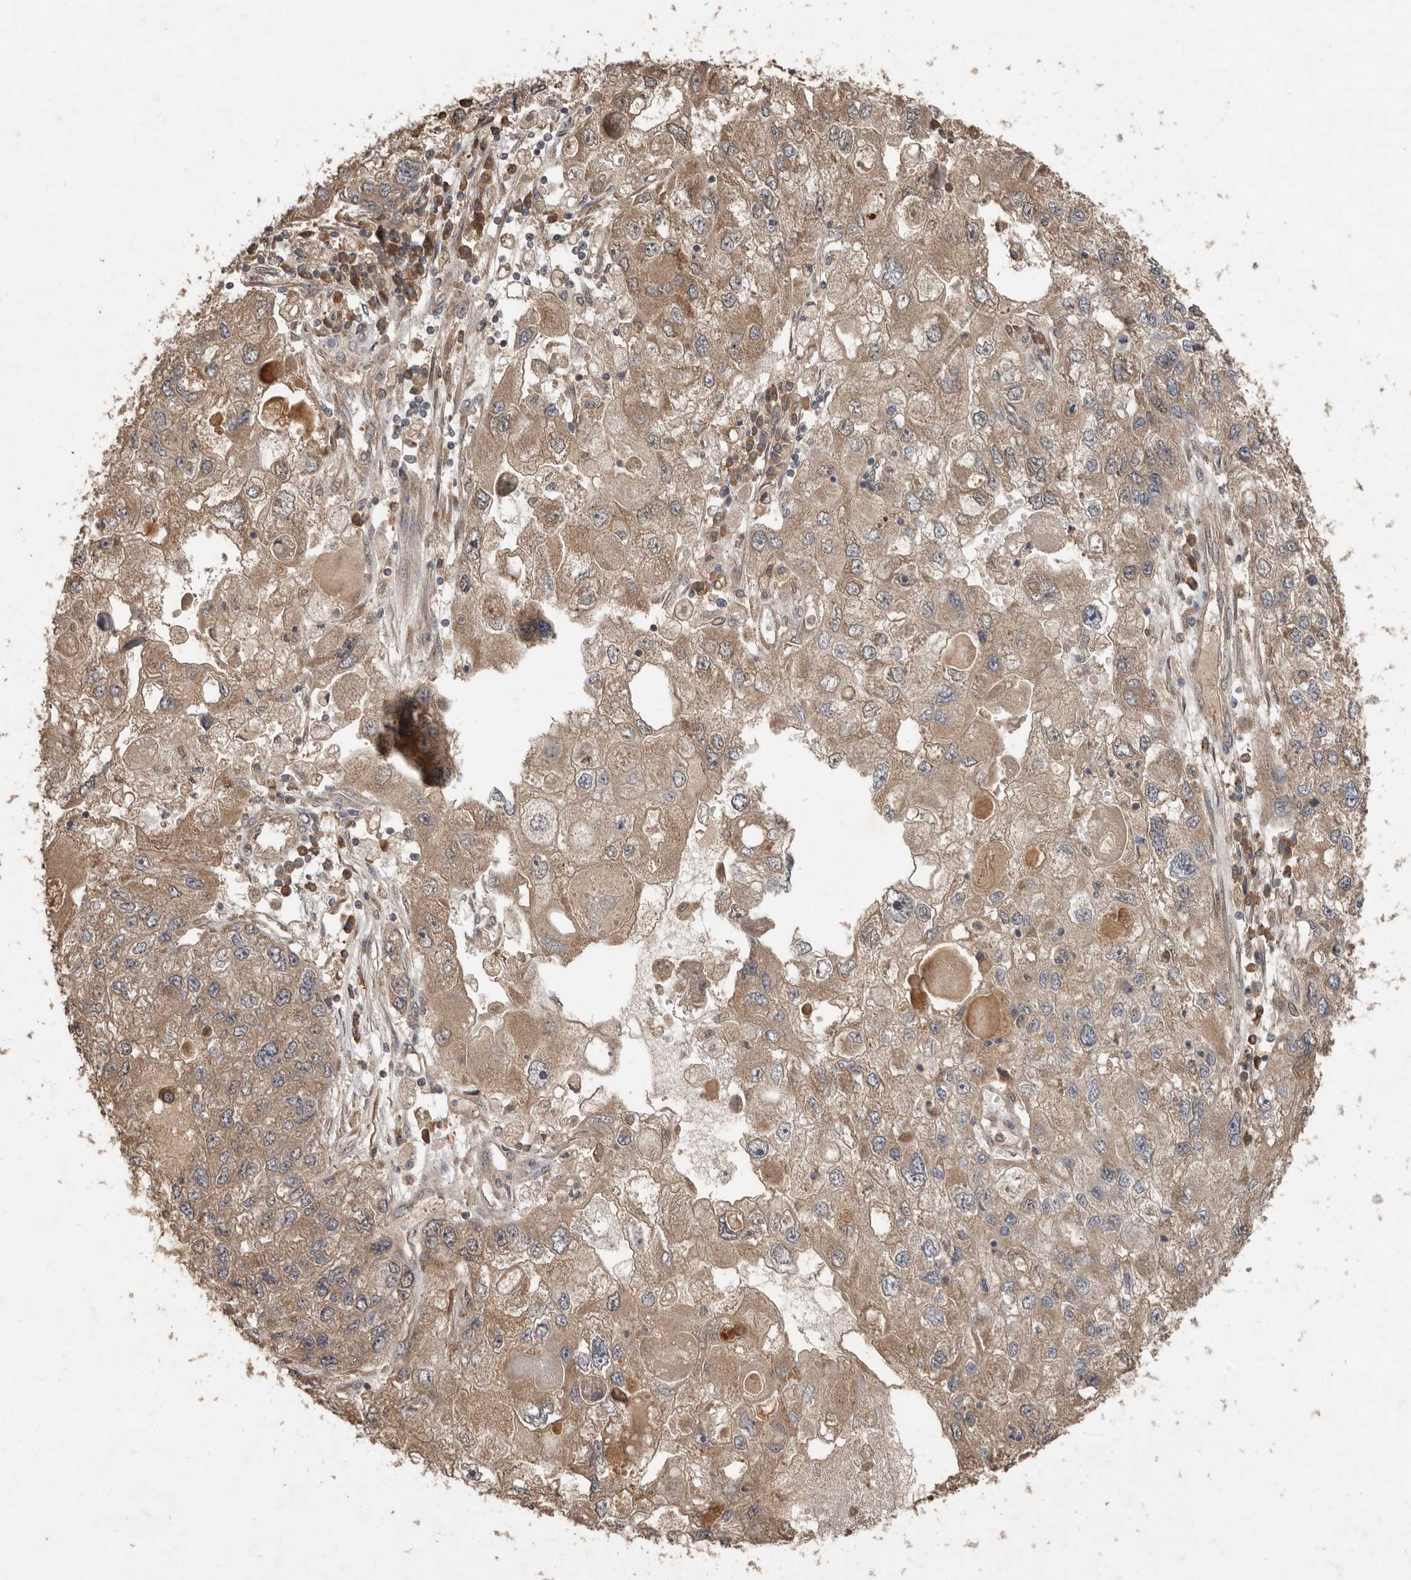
{"staining": {"intensity": "weak", "quantity": ">75%", "location": "cytoplasmic/membranous"}, "tissue": "endometrial cancer", "cell_type": "Tumor cells", "image_type": "cancer", "snomed": [{"axis": "morphology", "description": "Adenocarcinoma, NOS"}, {"axis": "topography", "description": "Endometrium"}], "caption": "Protein analysis of endometrial cancer (adenocarcinoma) tissue reveals weak cytoplasmic/membranous staining in about >75% of tumor cells.", "gene": "KIF26B", "patient": {"sex": "female", "age": 49}}